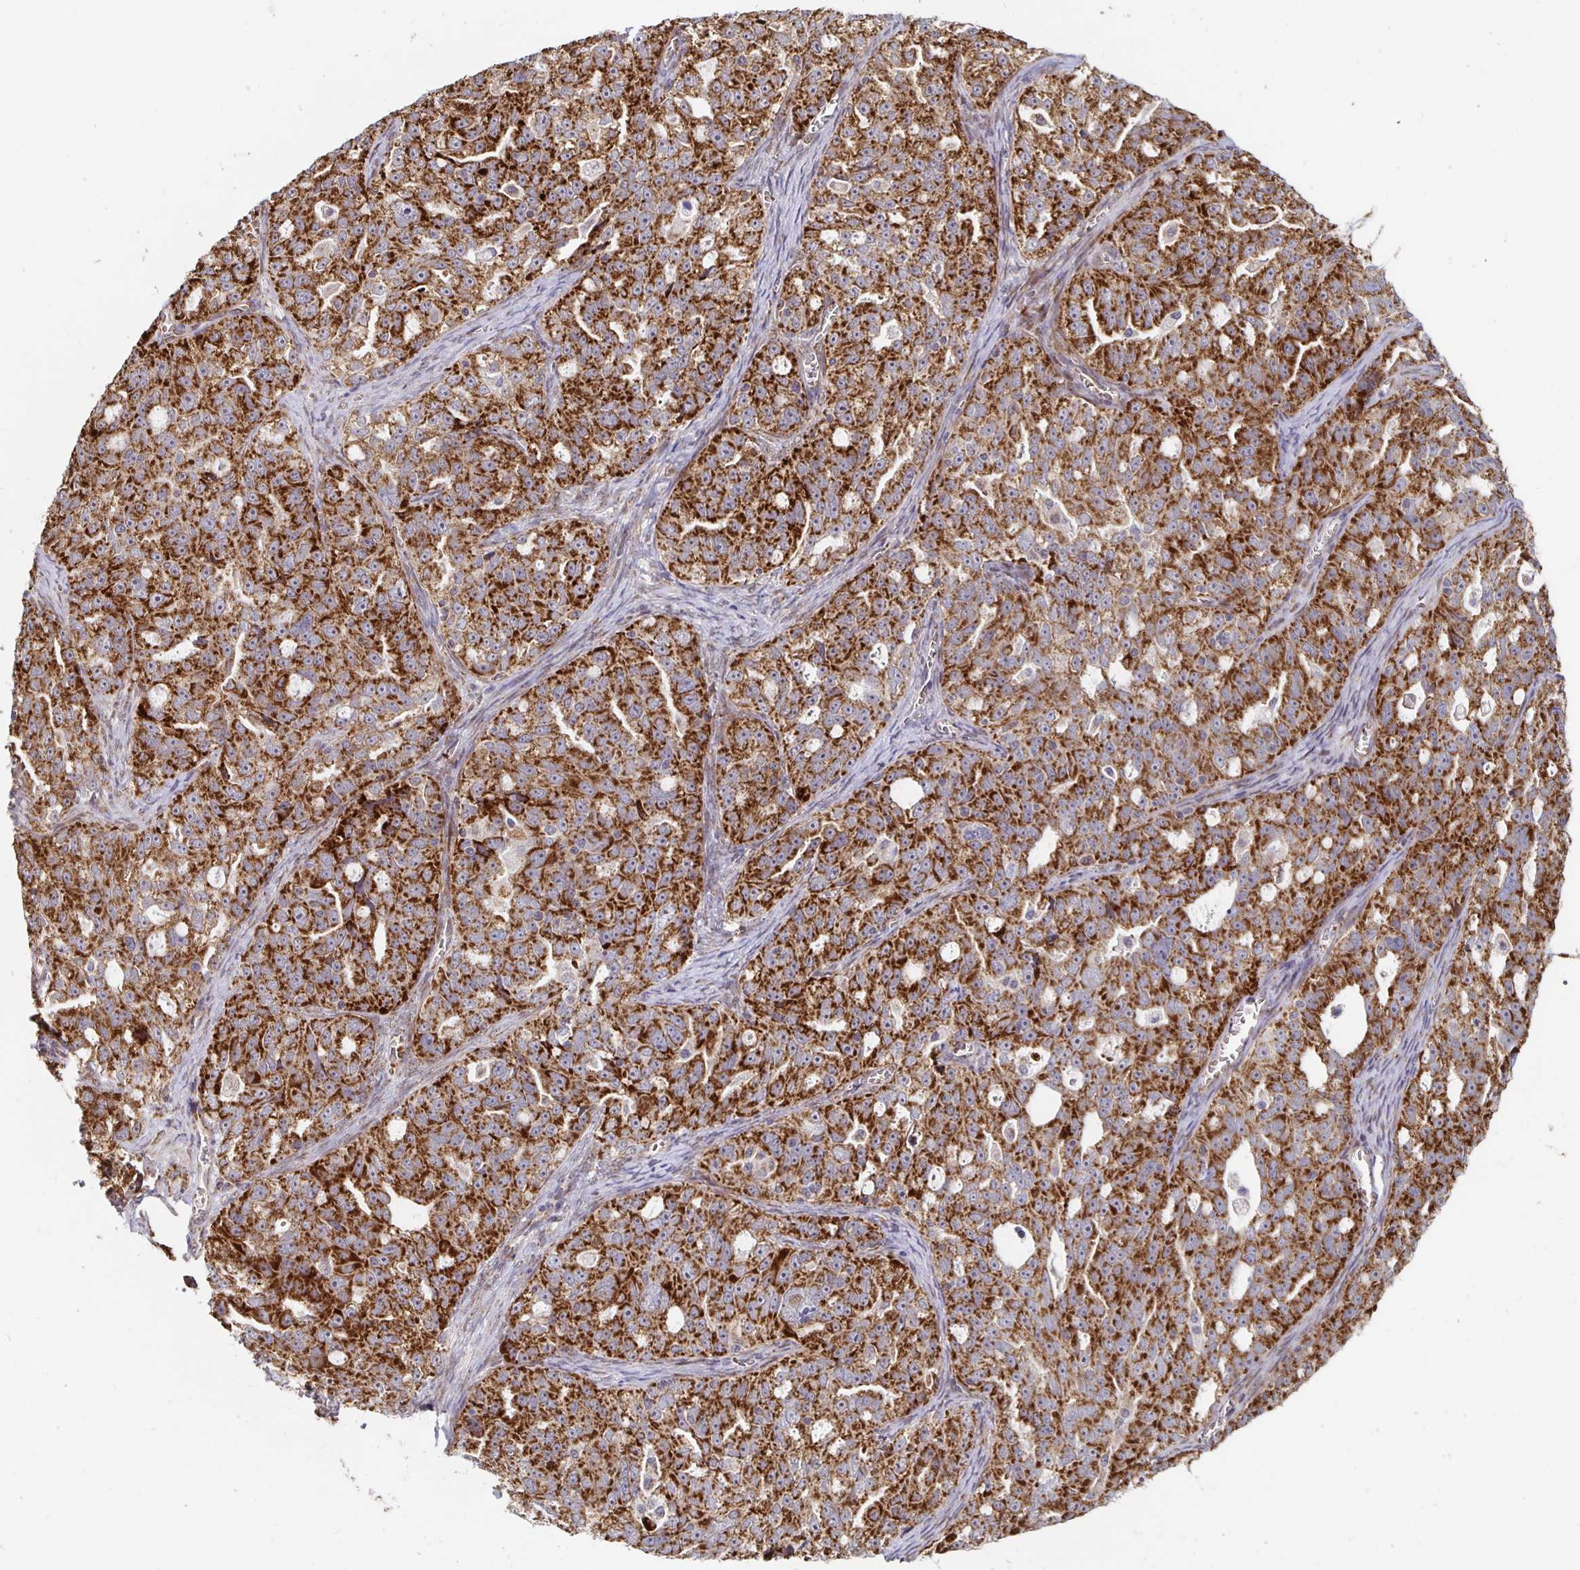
{"staining": {"intensity": "strong", "quantity": ">75%", "location": "cytoplasmic/membranous"}, "tissue": "ovarian cancer", "cell_type": "Tumor cells", "image_type": "cancer", "snomed": [{"axis": "morphology", "description": "Cystadenocarcinoma, serous, NOS"}, {"axis": "topography", "description": "Ovary"}], "caption": "This histopathology image demonstrates immunohistochemistry staining of human ovarian cancer, with high strong cytoplasmic/membranous staining in approximately >75% of tumor cells.", "gene": "MRPL28", "patient": {"sex": "female", "age": 51}}